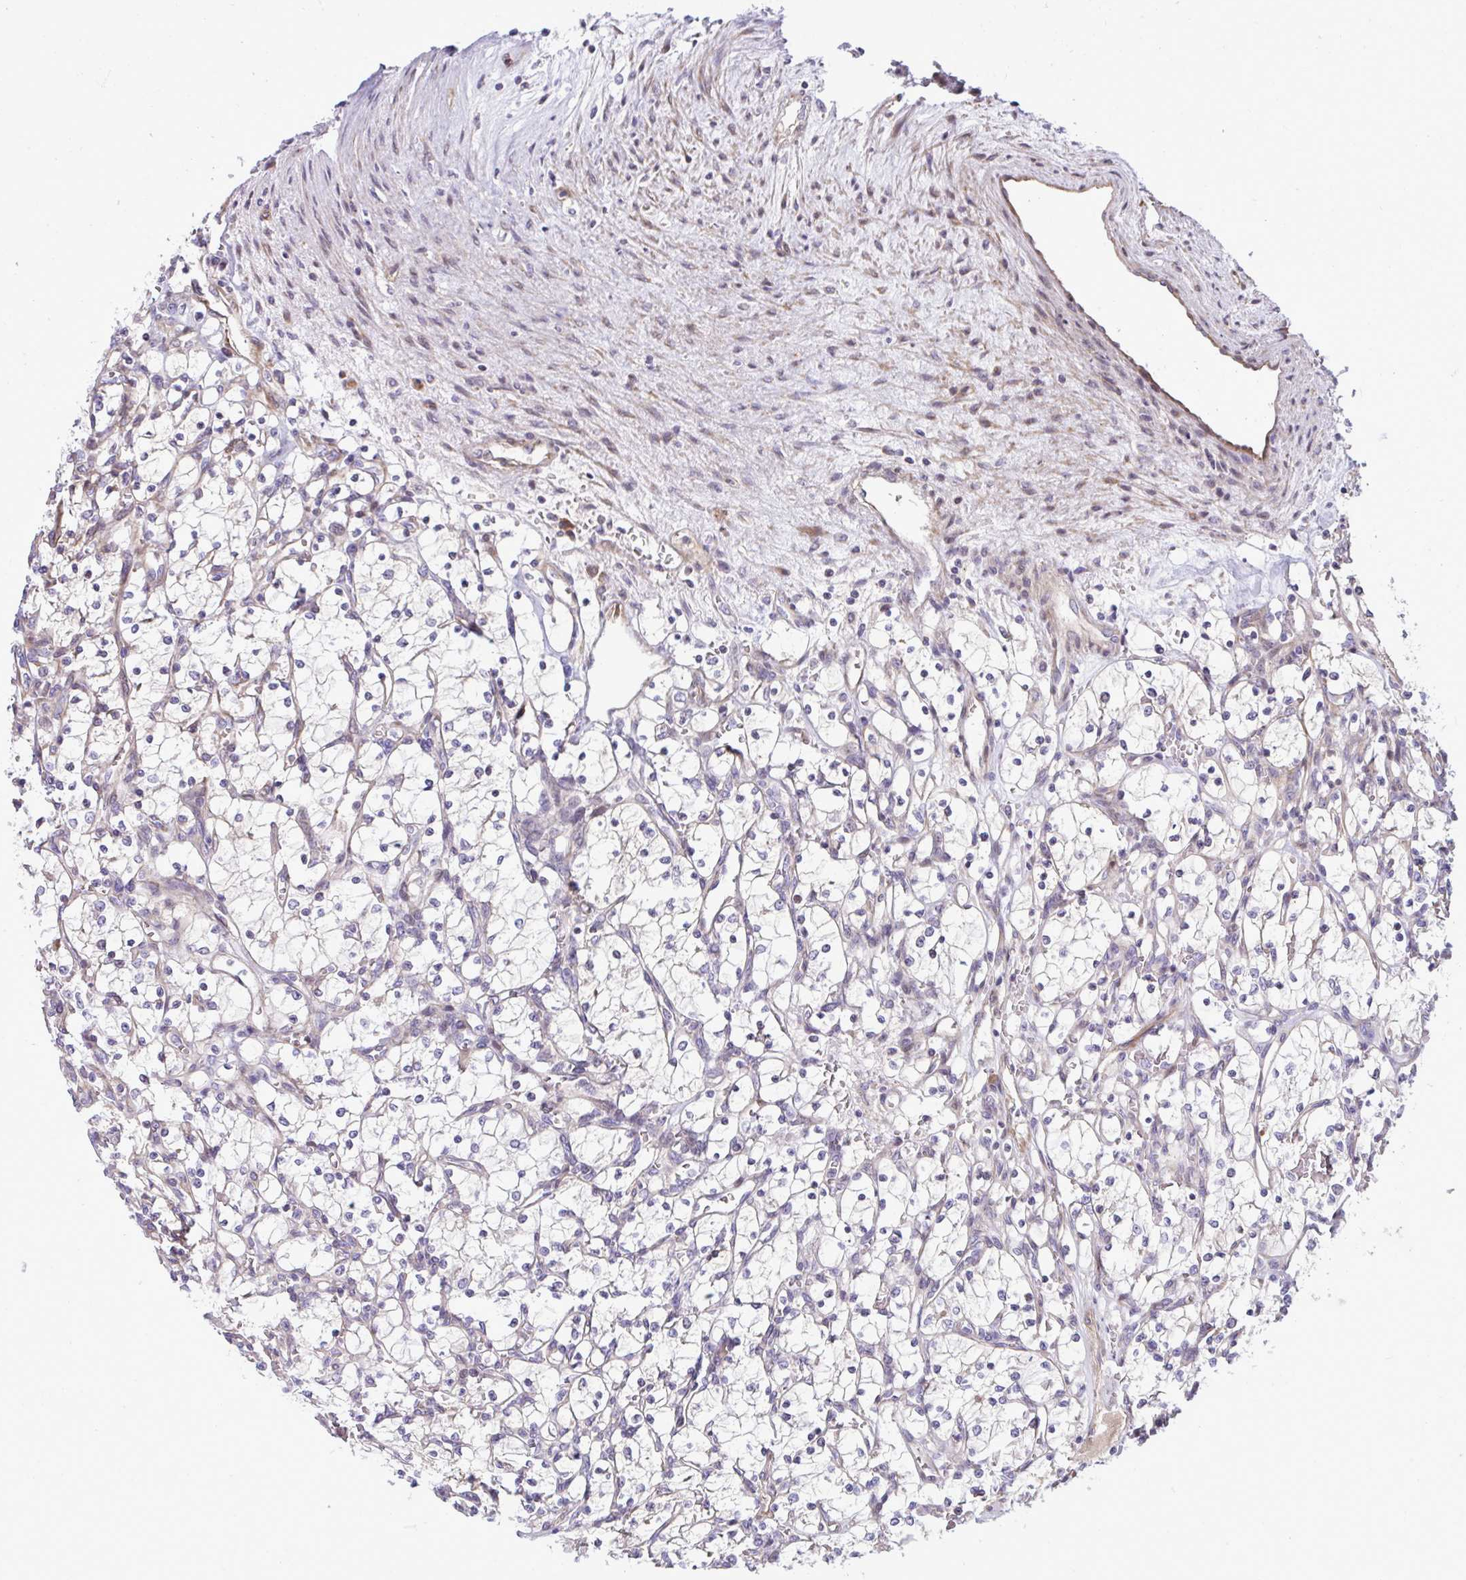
{"staining": {"intensity": "negative", "quantity": "none", "location": "none"}, "tissue": "renal cancer", "cell_type": "Tumor cells", "image_type": "cancer", "snomed": [{"axis": "morphology", "description": "Adenocarcinoma, NOS"}, {"axis": "topography", "description": "Kidney"}], "caption": "This is an IHC image of human renal adenocarcinoma. There is no positivity in tumor cells.", "gene": "ZSCAN9", "patient": {"sex": "female", "age": 69}}